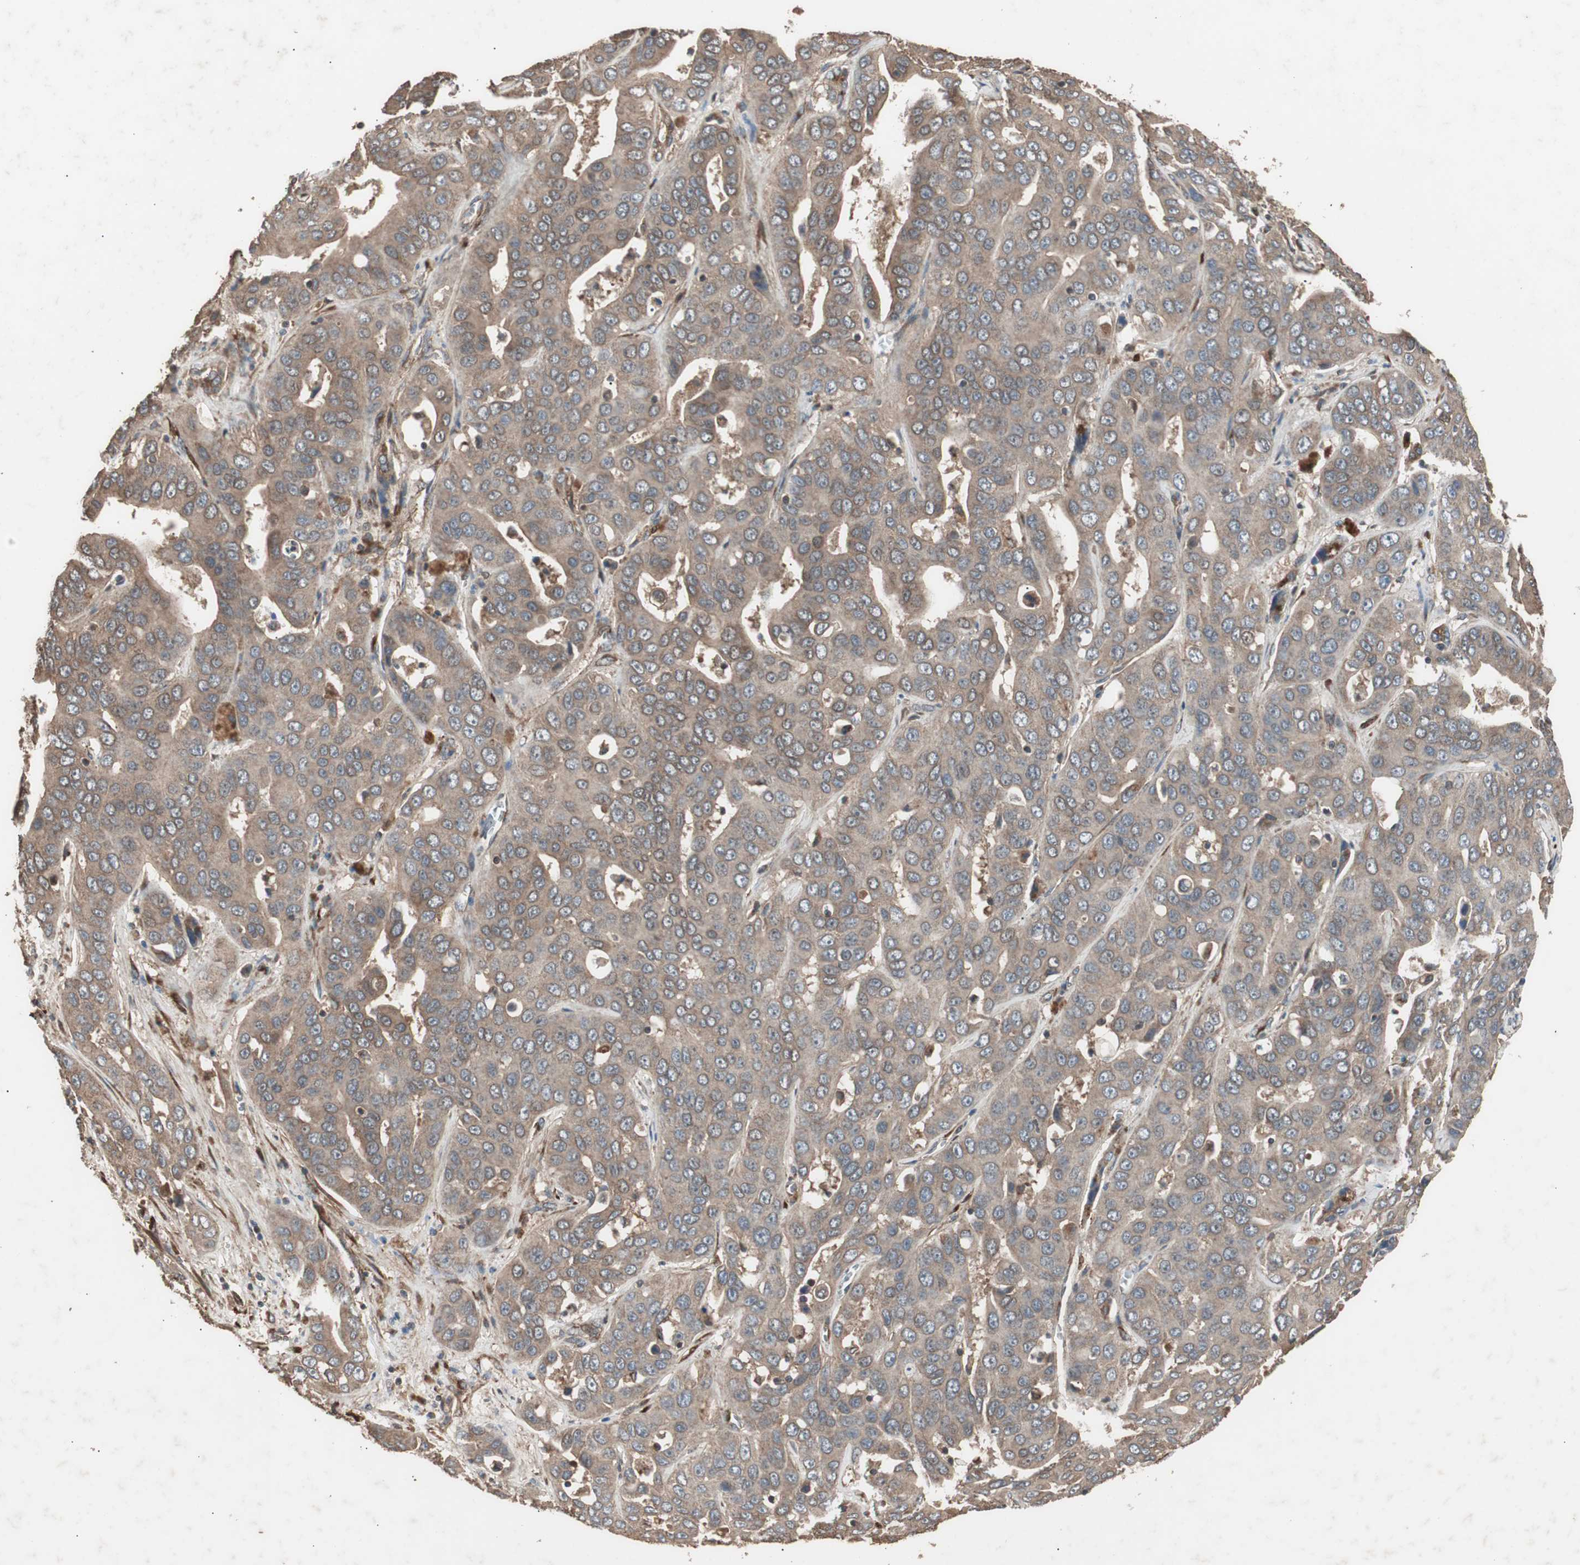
{"staining": {"intensity": "moderate", "quantity": ">75%", "location": "cytoplasmic/membranous"}, "tissue": "liver cancer", "cell_type": "Tumor cells", "image_type": "cancer", "snomed": [{"axis": "morphology", "description": "Cholangiocarcinoma"}, {"axis": "topography", "description": "Liver"}], "caption": "Human liver cholangiocarcinoma stained with a brown dye demonstrates moderate cytoplasmic/membranous positive expression in about >75% of tumor cells.", "gene": "LZTS1", "patient": {"sex": "female", "age": 52}}